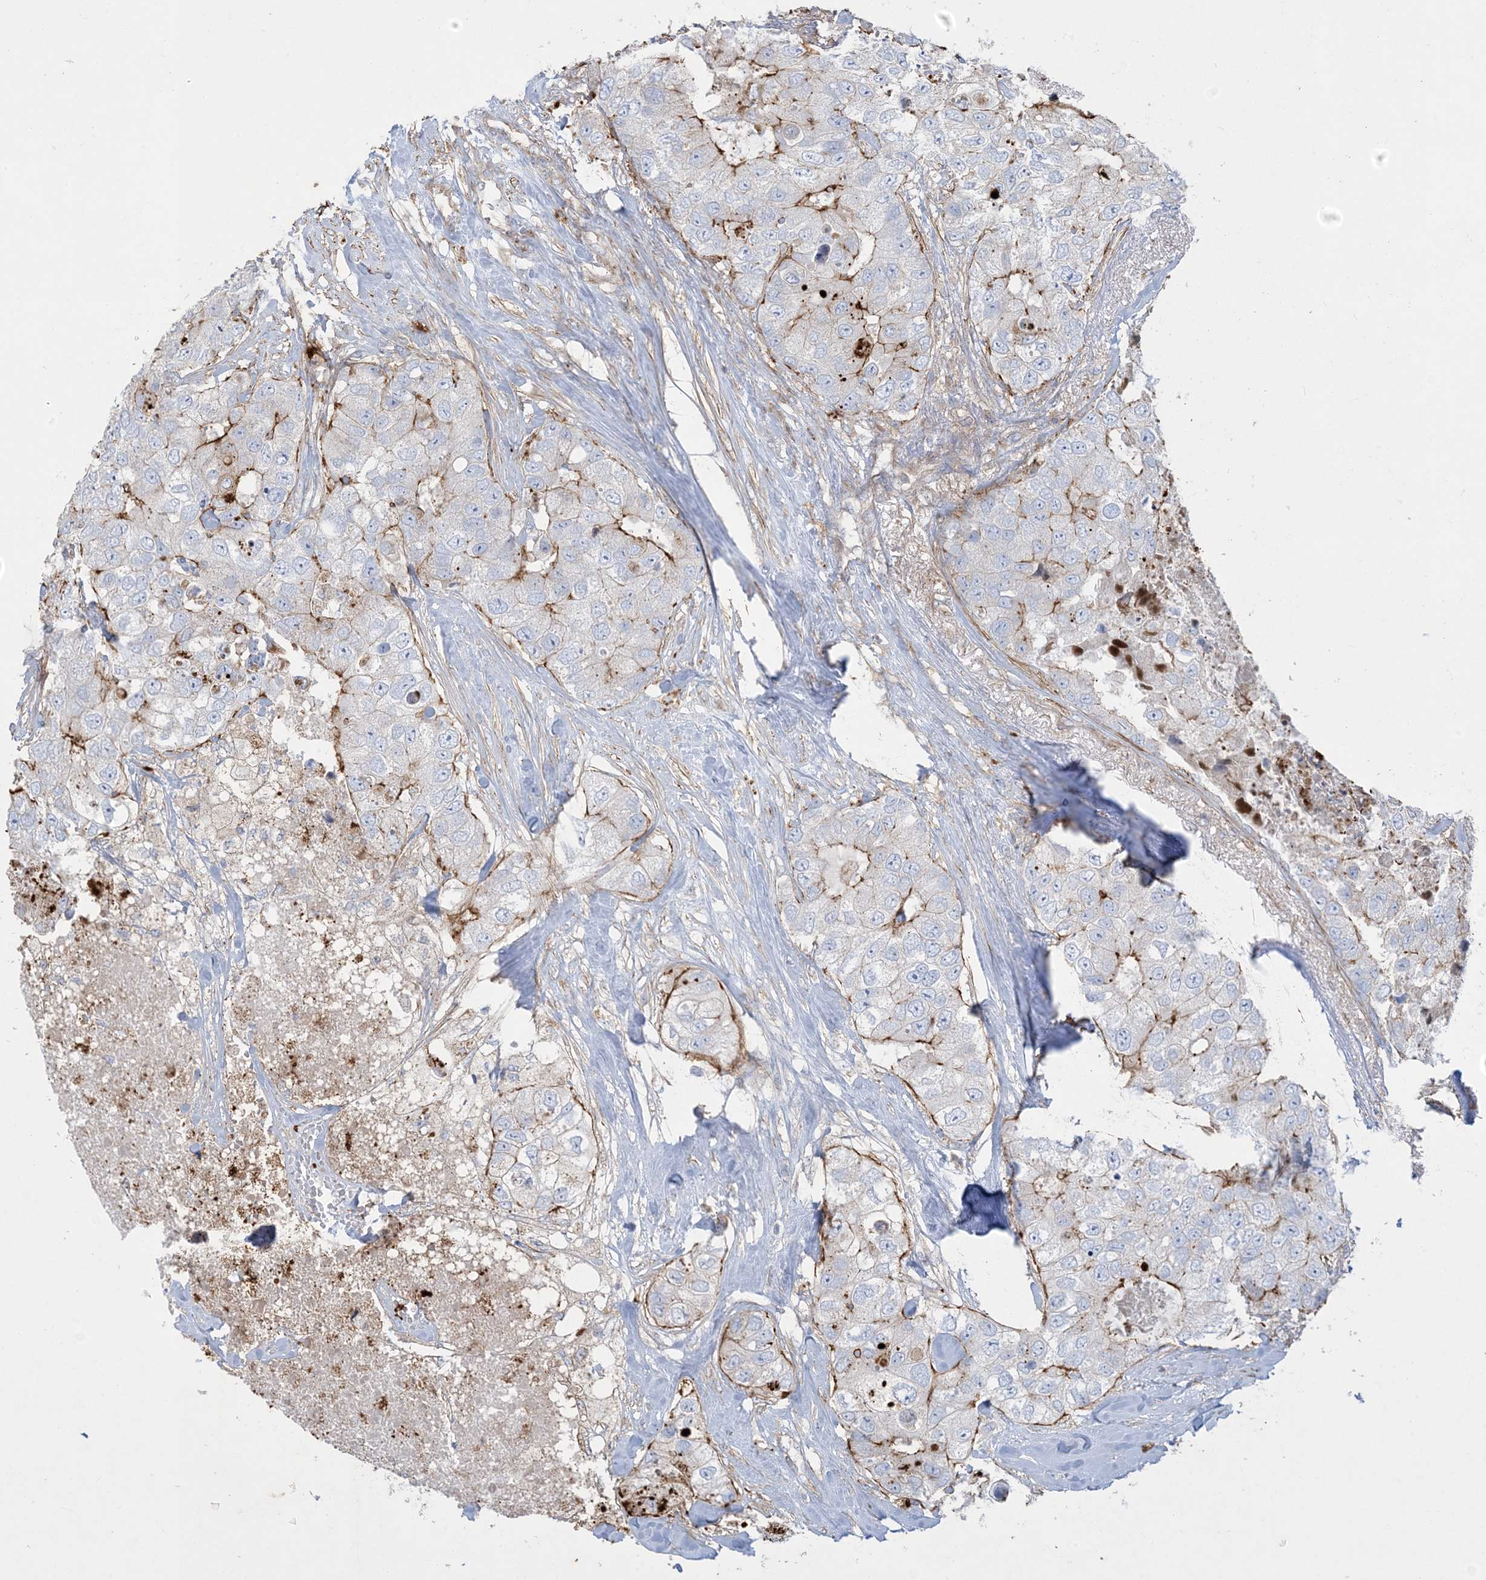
{"staining": {"intensity": "moderate", "quantity": "<25%", "location": "cytoplasmic/membranous"}, "tissue": "breast cancer", "cell_type": "Tumor cells", "image_type": "cancer", "snomed": [{"axis": "morphology", "description": "Duct carcinoma"}, {"axis": "topography", "description": "Breast"}], "caption": "Immunohistochemical staining of human breast infiltrating ductal carcinoma demonstrates low levels of moderate cytoplasmic/membranous staining in approximately <25% of tumor cells.", "gene": "GTF3C2", "patient": {"sex": "female", "age": 62}}